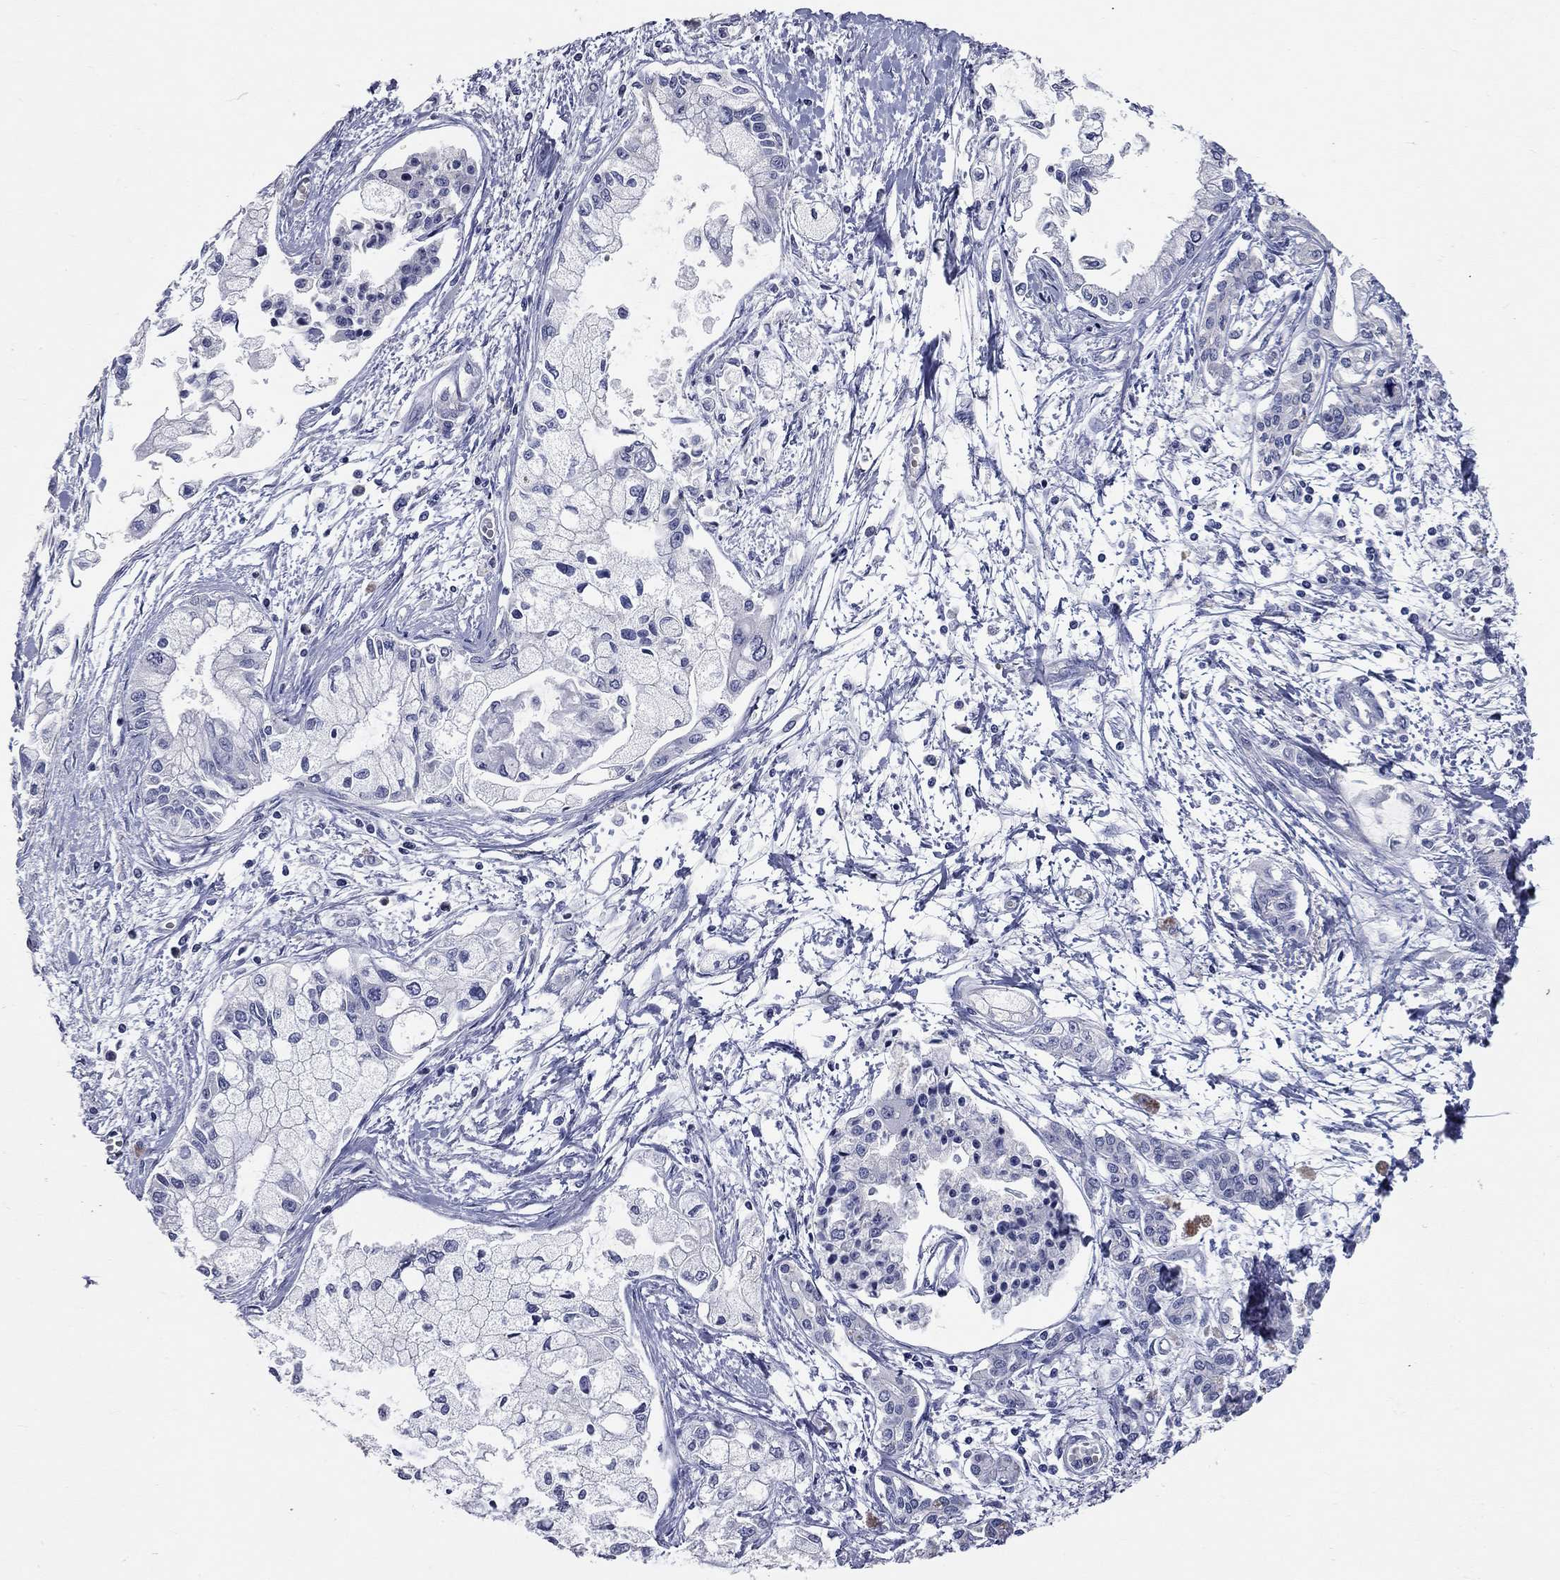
{"staining": {"intensity": "negative", "quantity": "none", "location": "none"}, "tissue": "pancreatic cancer", "cell_type": "Tumor cells", "image_type": "cancer", "snomed": [{"axis": "morphology", "description": "Adenocarcinoma, NOS"}, {"axis": "topography", "description": "Pancreas"}], "caption": "Tumor cells show no significant protein expression in pancreatic cancer (adenocarcinoma).", "gene": "SYT12", "patient": {"sex": "male", "age": 54}}